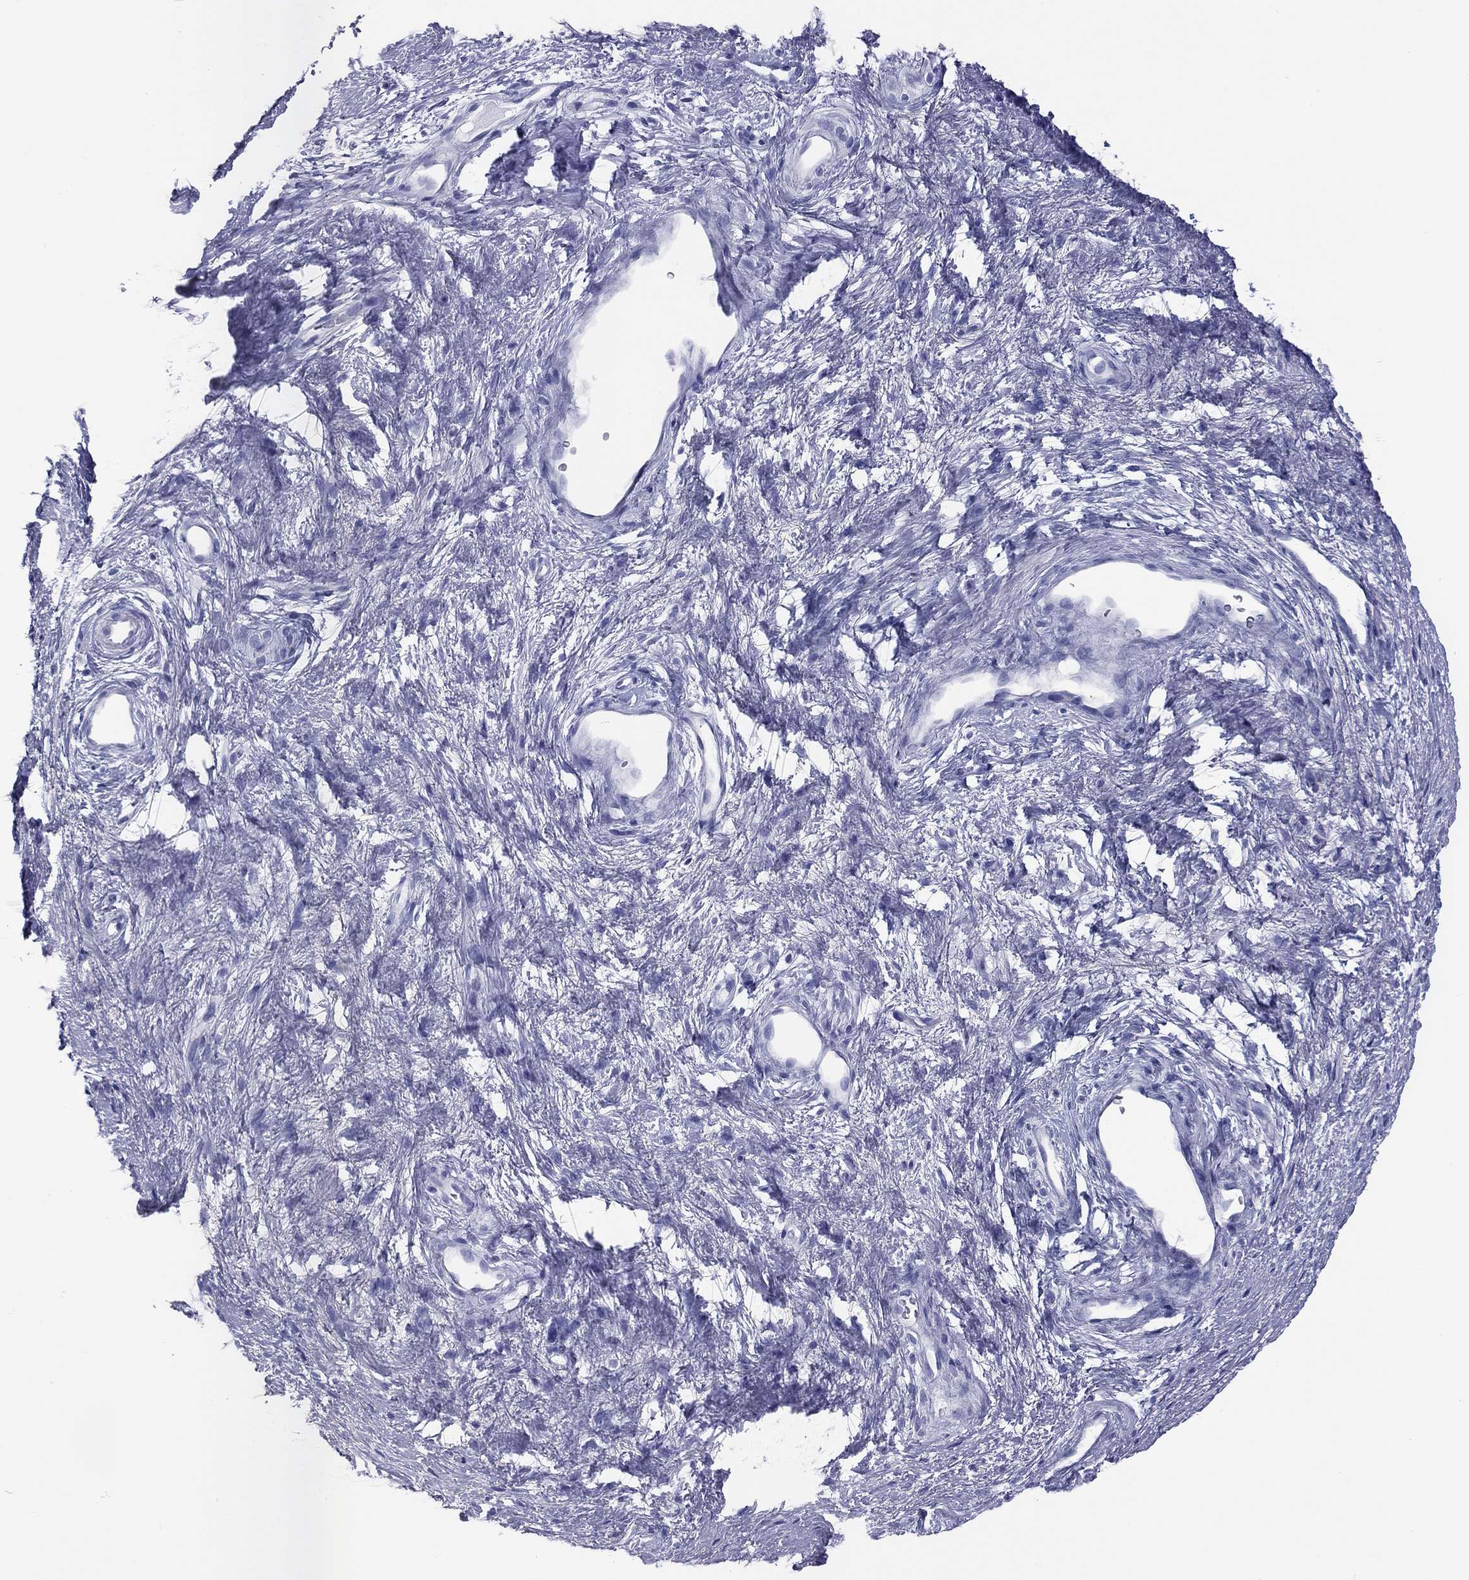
{"staining": {"intensity": "negative", "quantity": "none", "location": "none"}, "tissue": "skin", "cell_type": "Epidermal cells", "image_type": "normal", "snomed": [{"axis": "morphology", "description": "Normal tissue, NOS"}, {"axis": "topography", "description": "Anal"}], "caption": "High power microscopy image of an immunohistochemistry micrograph of normal skin, revealing no significant expression in epidermal cells.", "gene": "VSIG10", "patient": {"sex": "female", "age": 46}}